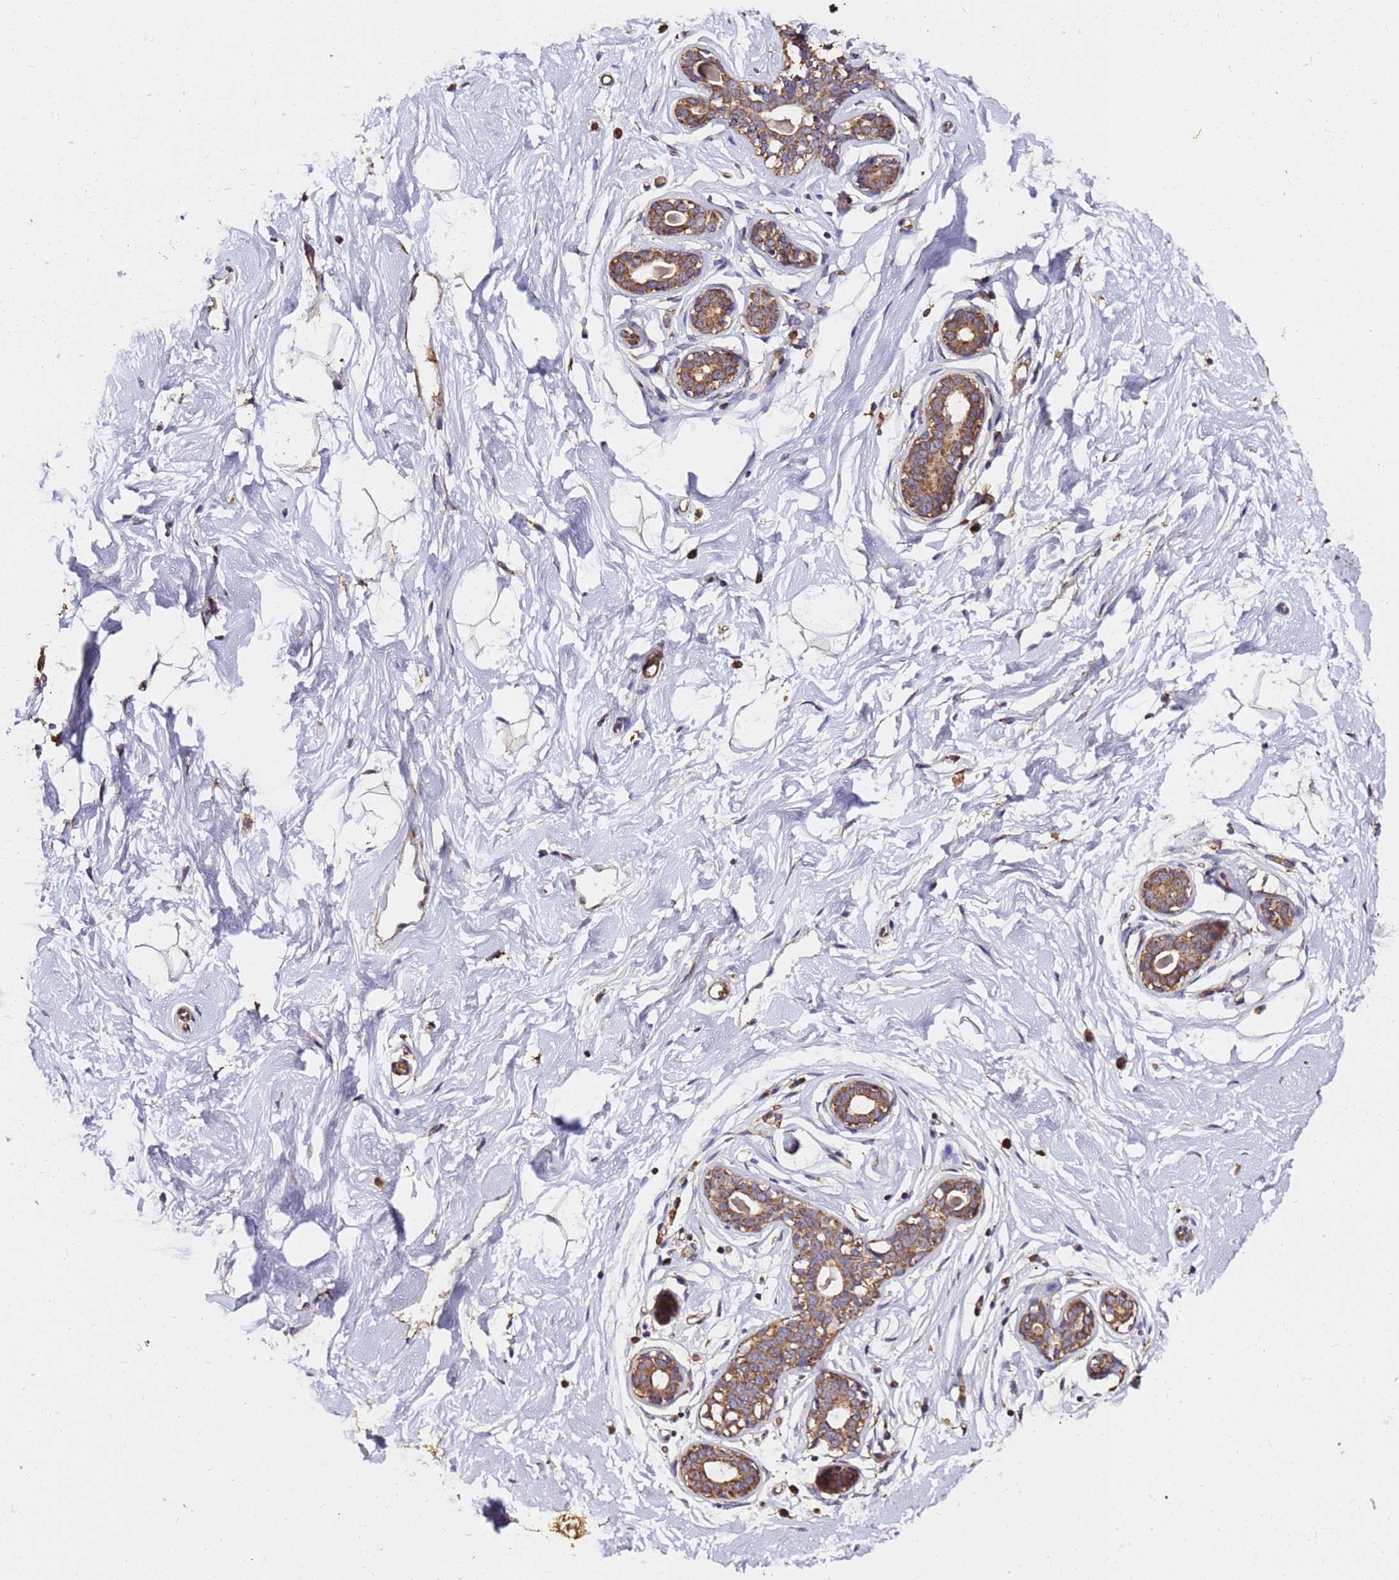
{"staining": {"intensity": "negative", "quantity": "none", "location": "none"}, "tissue": "breast", "cell_type": "Adipocytes", "image_type": "normal", "snomed": [{"axis": "morphology", "description": "Normal tissue, NOS"}, {"axis": "morphology", "description": "Adenoma, NOS"}, {"axis": "topography", "description": "Breast"}], "caption": "Immunohistochemistry micrograph of benign breast: human breast stained with DAB demonstrates no significant protein positivity in adipocytes.", "gene": "LRRIQ1", "patient": {"sex": "female", "age": 23}}